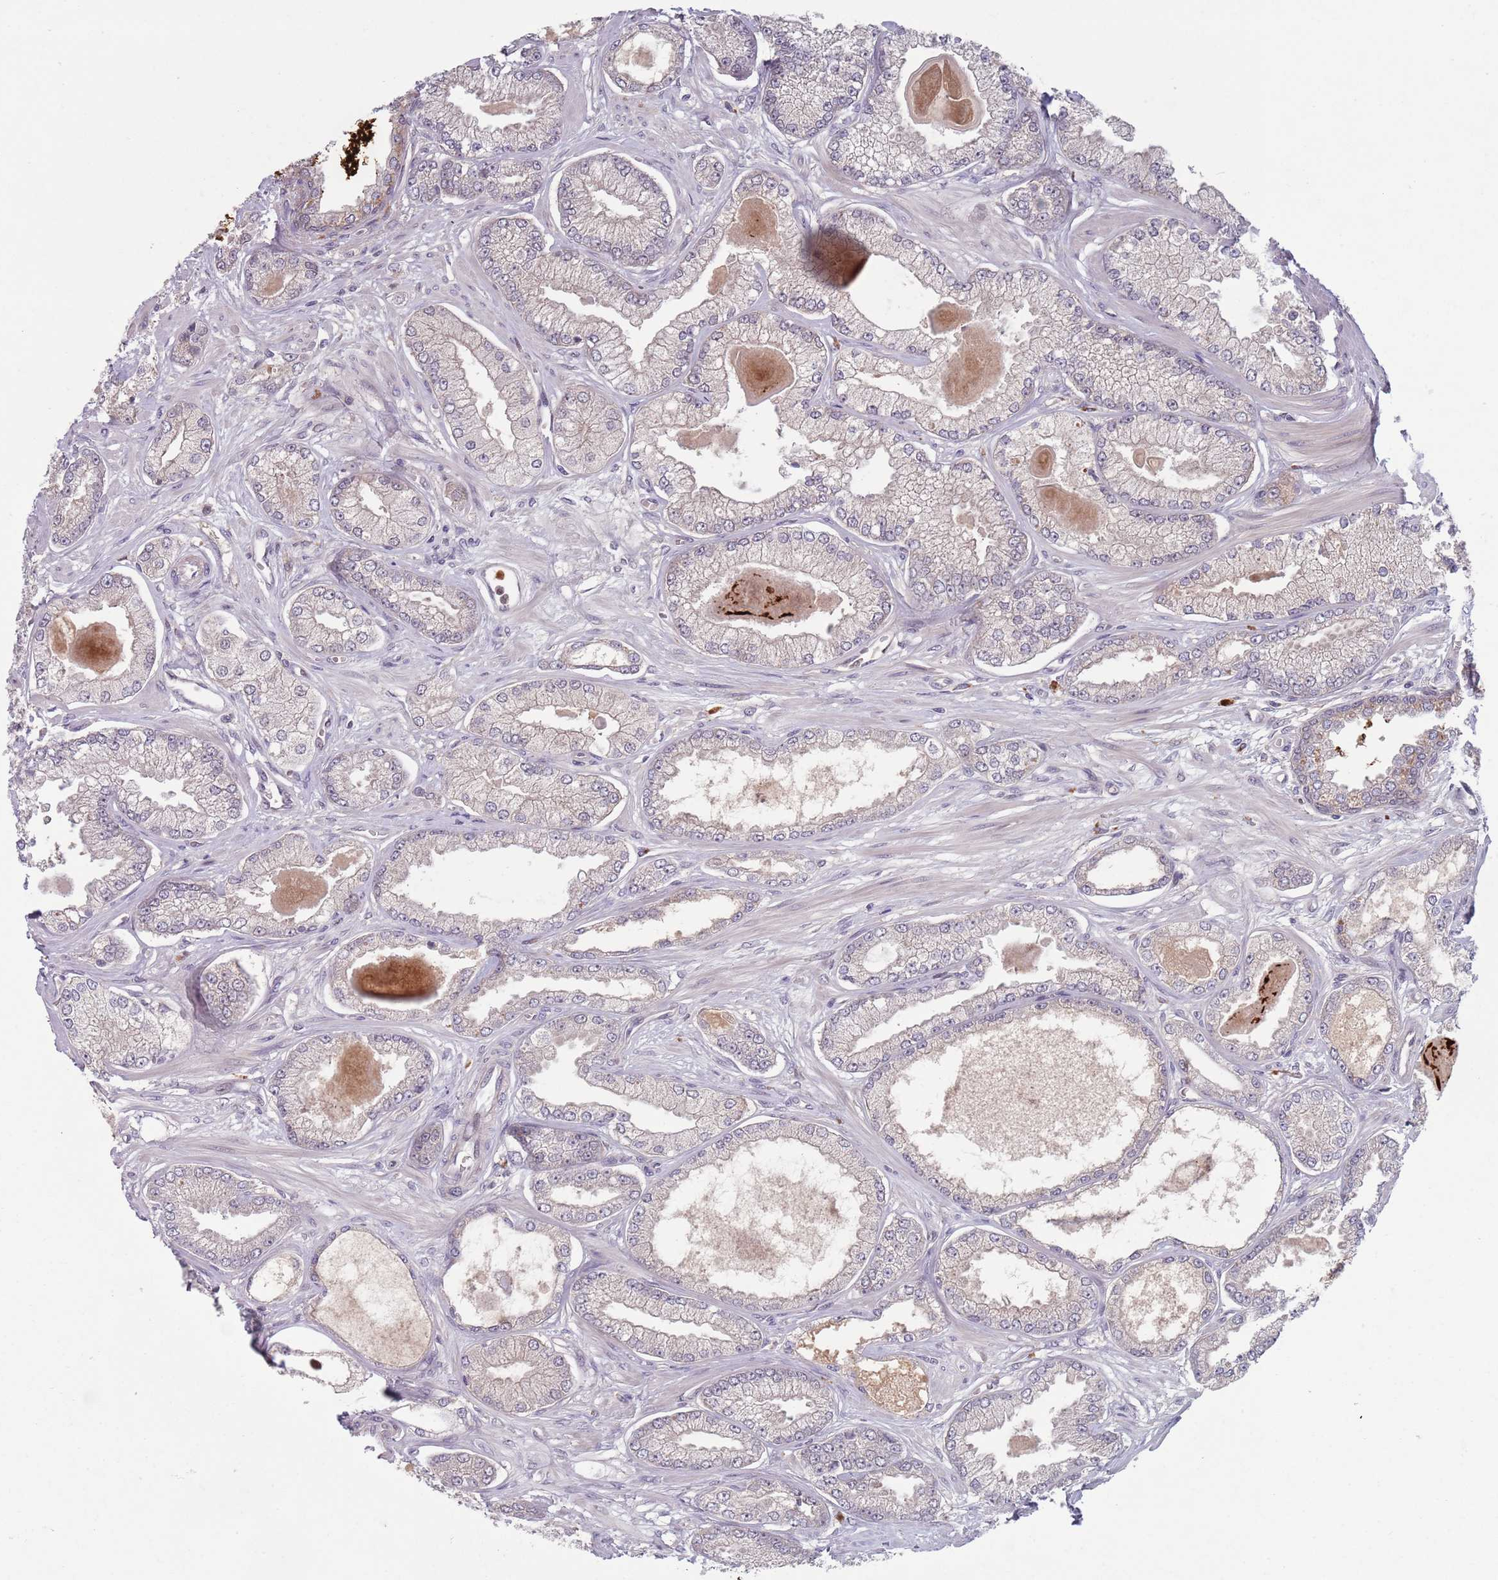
{"staining": {"intensity": "negative", "quantity": "none", "location": "none"}, "tissue": "prostate cancer", "cell_type": "Tumor cells", "image_type": "cancer", "snomed": [{"axis": "morphology", "description": "Adenocarcinoma, Low grade"}, {"axis": "topography", "description": "Prostate"}], "caption": "Human low-grade adenocarcinoma (prostate) stained for a protein using IHC reveals no positivity in tumor cells.", "gene": "TYW1", "patient": {"sex": "male", "age": 64}}